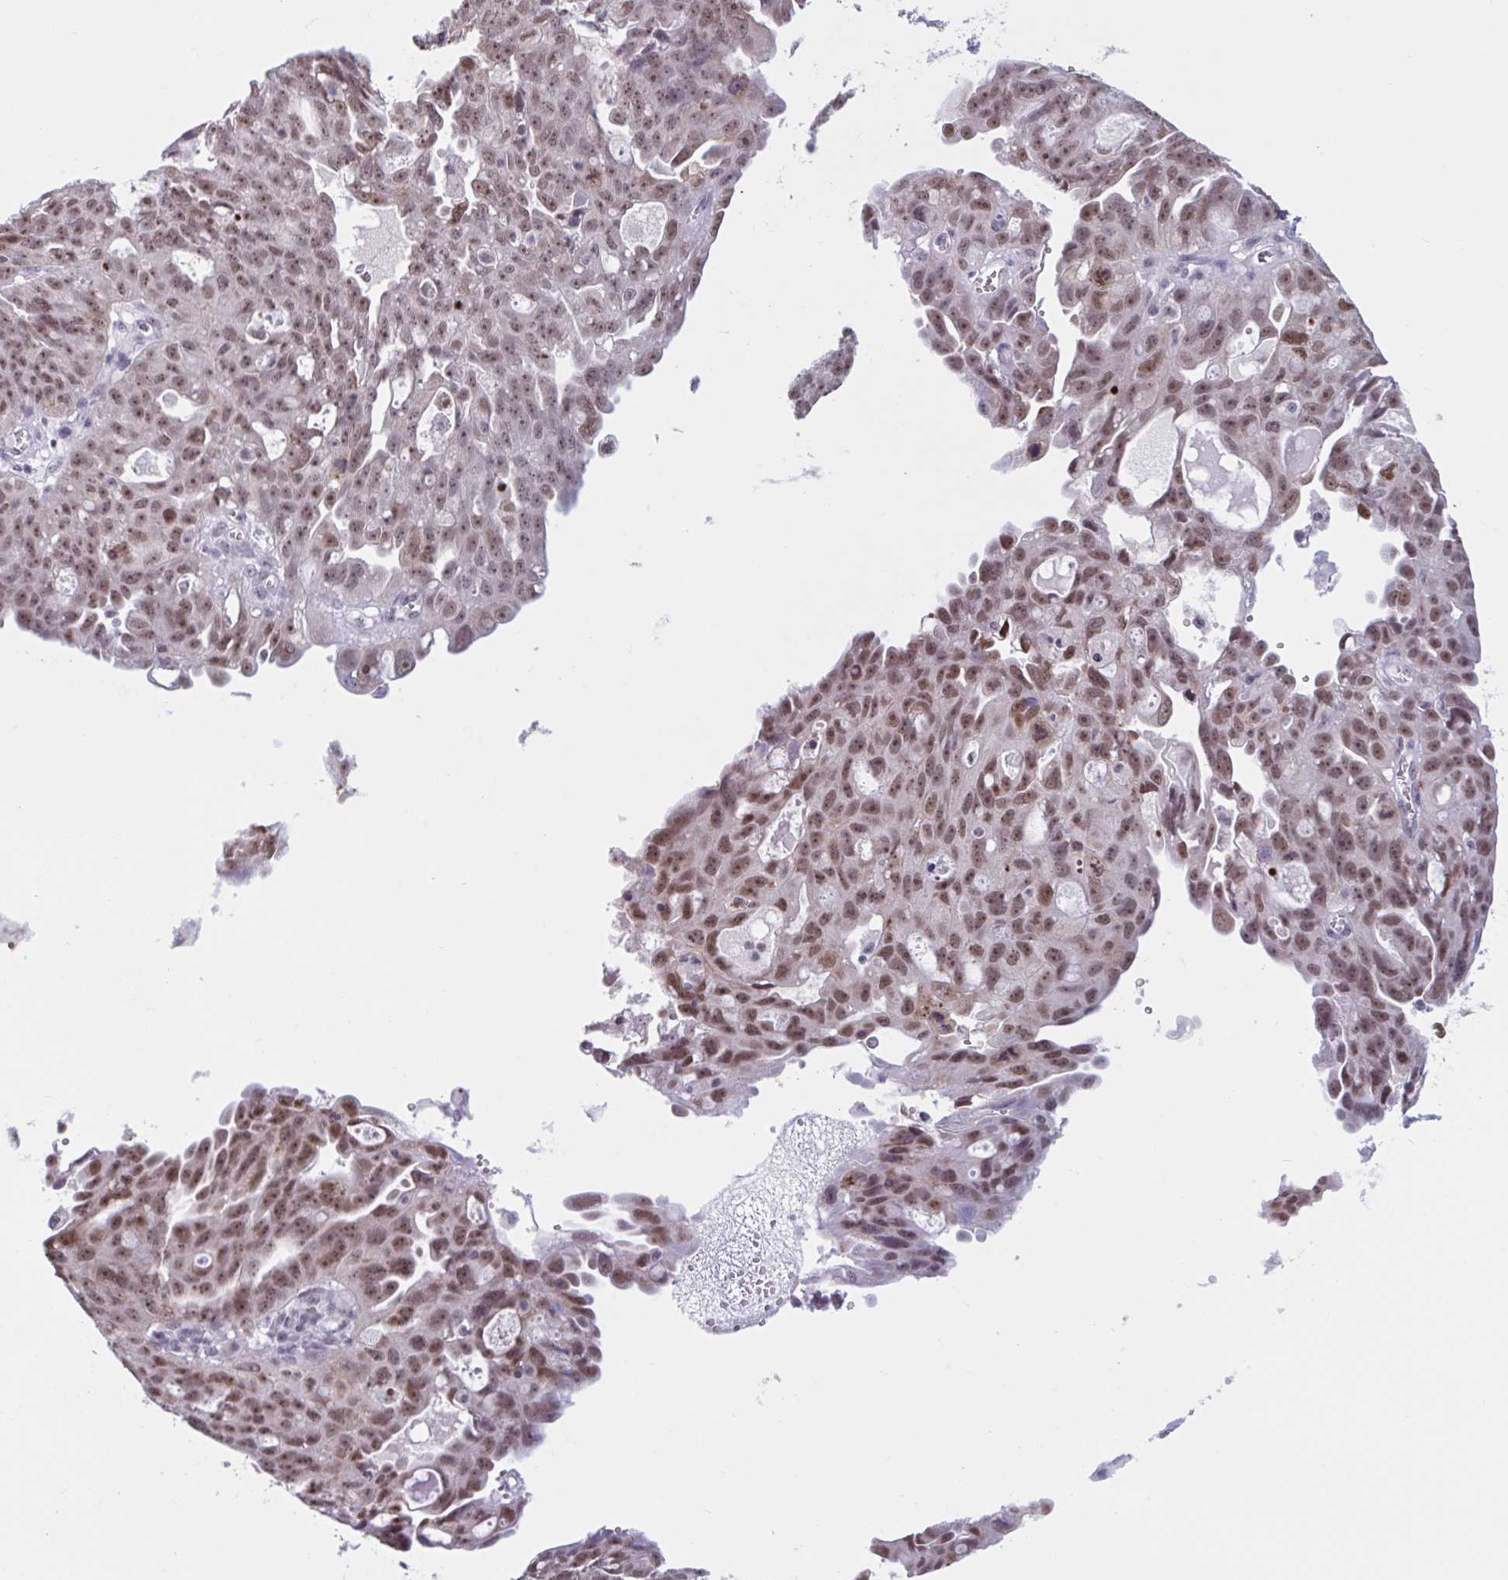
{"staining": {"intensity": "moderate", "quantity": ">75%", "location": "nuclear"}, "tissue": "ovarian cancer", "cell_type": "Tumor cells", "image_type": "cancer", "snomed": [{"axis": "morphology", "description": "Carcinoma, endometroid"}, {"axis": "topography", "description": "Ovary"}], "caption": "Ovarian cancer was stained to show a protein in brown. There is medium levels of moderate nuclear positivity in about >75% of tumor cells.", "gene": "TGM6", "patient": {"sex": "female", "age": 70}}